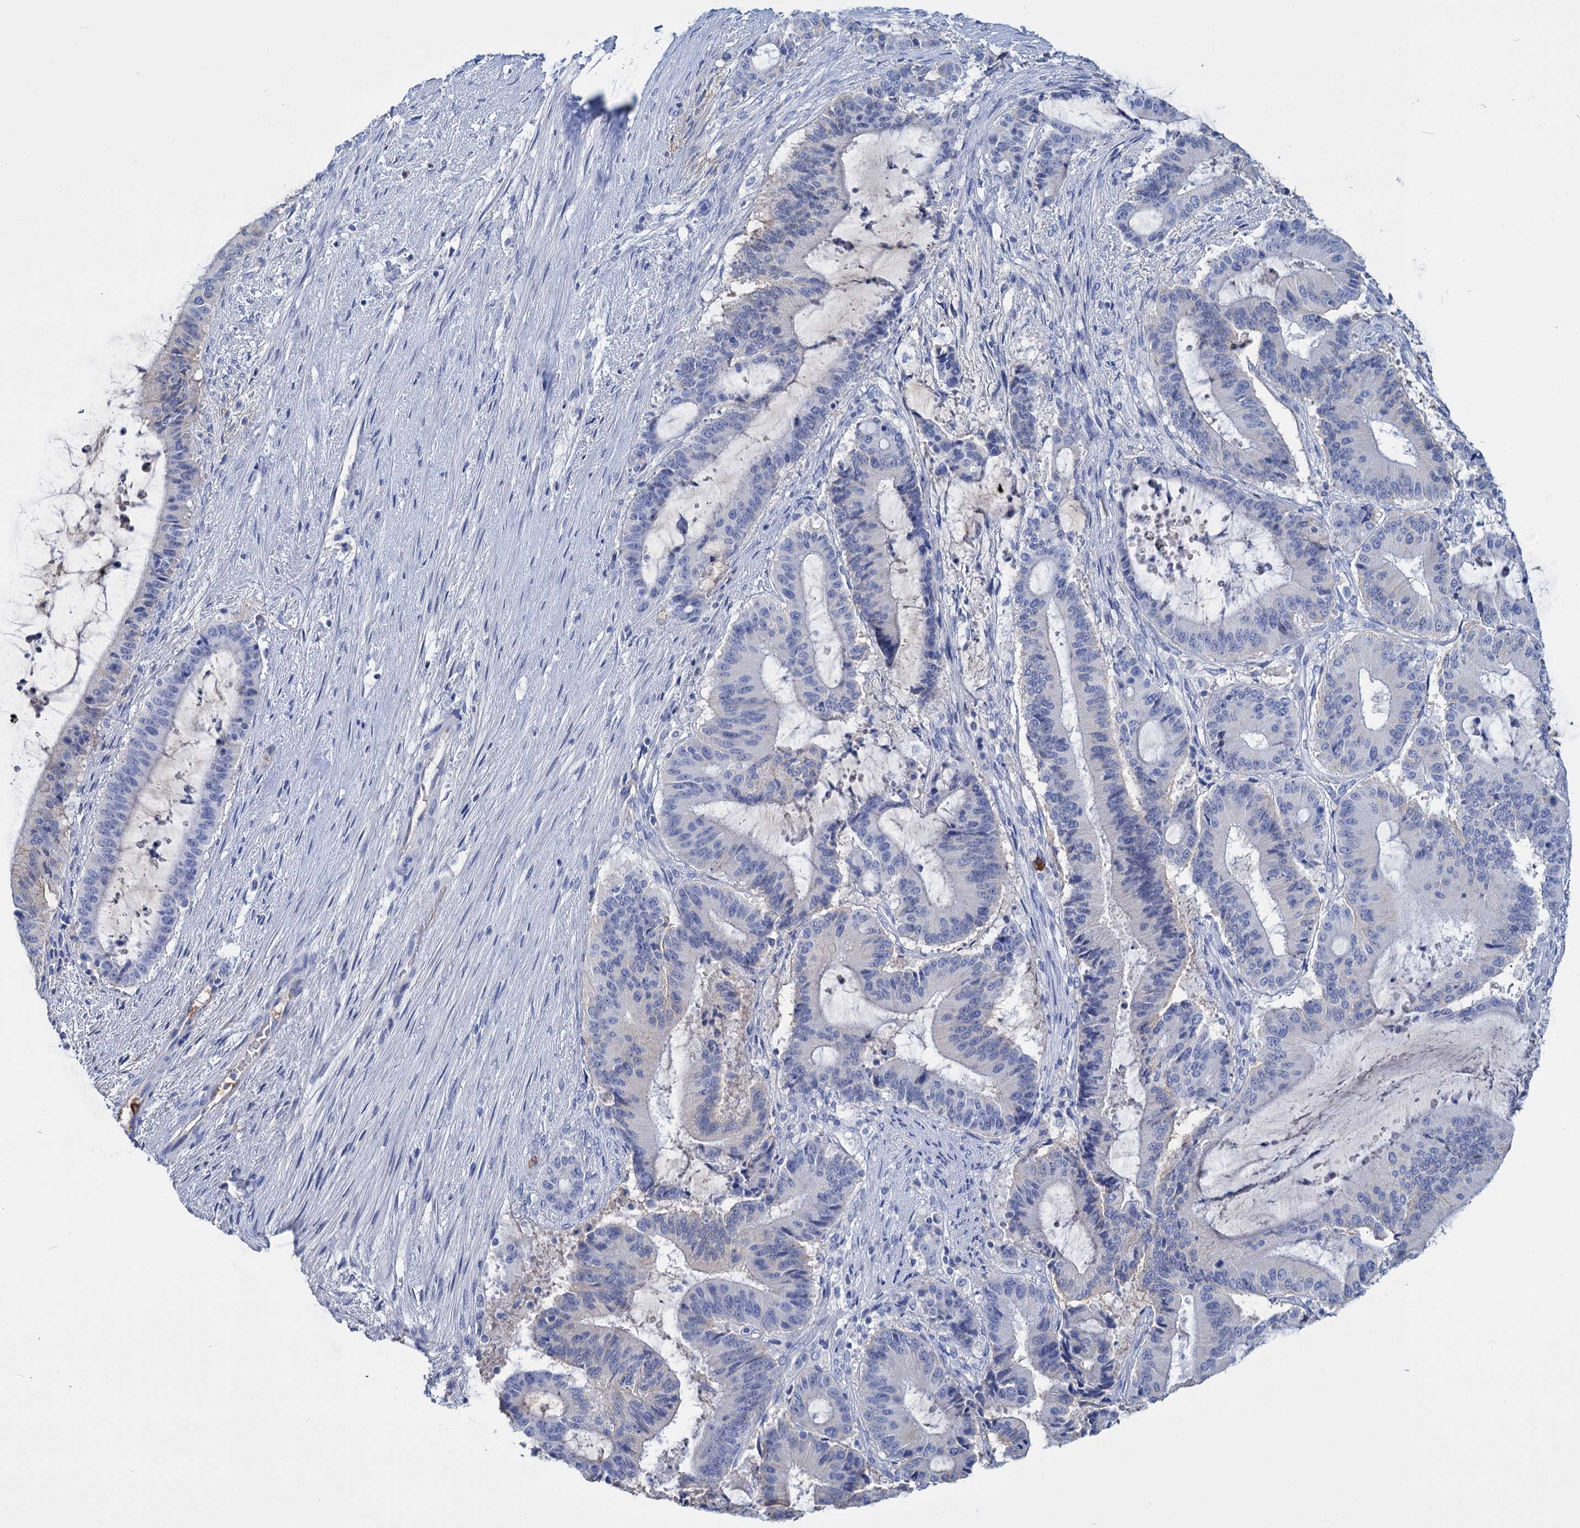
{"staining": {"intensity": "negative", "quantity": "none", "location": "none"}, "tissue": "liver cancer", "cell_type": "Tumor cells", "image_type": "cancer", "snomed": [{"axis": "morphology", "description": "Normal tissue, NOS"}, {"axis": "morphology", "description": "Cholangiocarcinoma"}, {"axis": "topography", "description": "Liver"}, {"axis": "topography", "description": "Peripheral nerve tissue"}], "caption": "Photomicrograph shows no significant protein expression in tumor cells of liver cancer.", "gene": "FBXW12", "patient": {"sex": "female", "age": 73}}